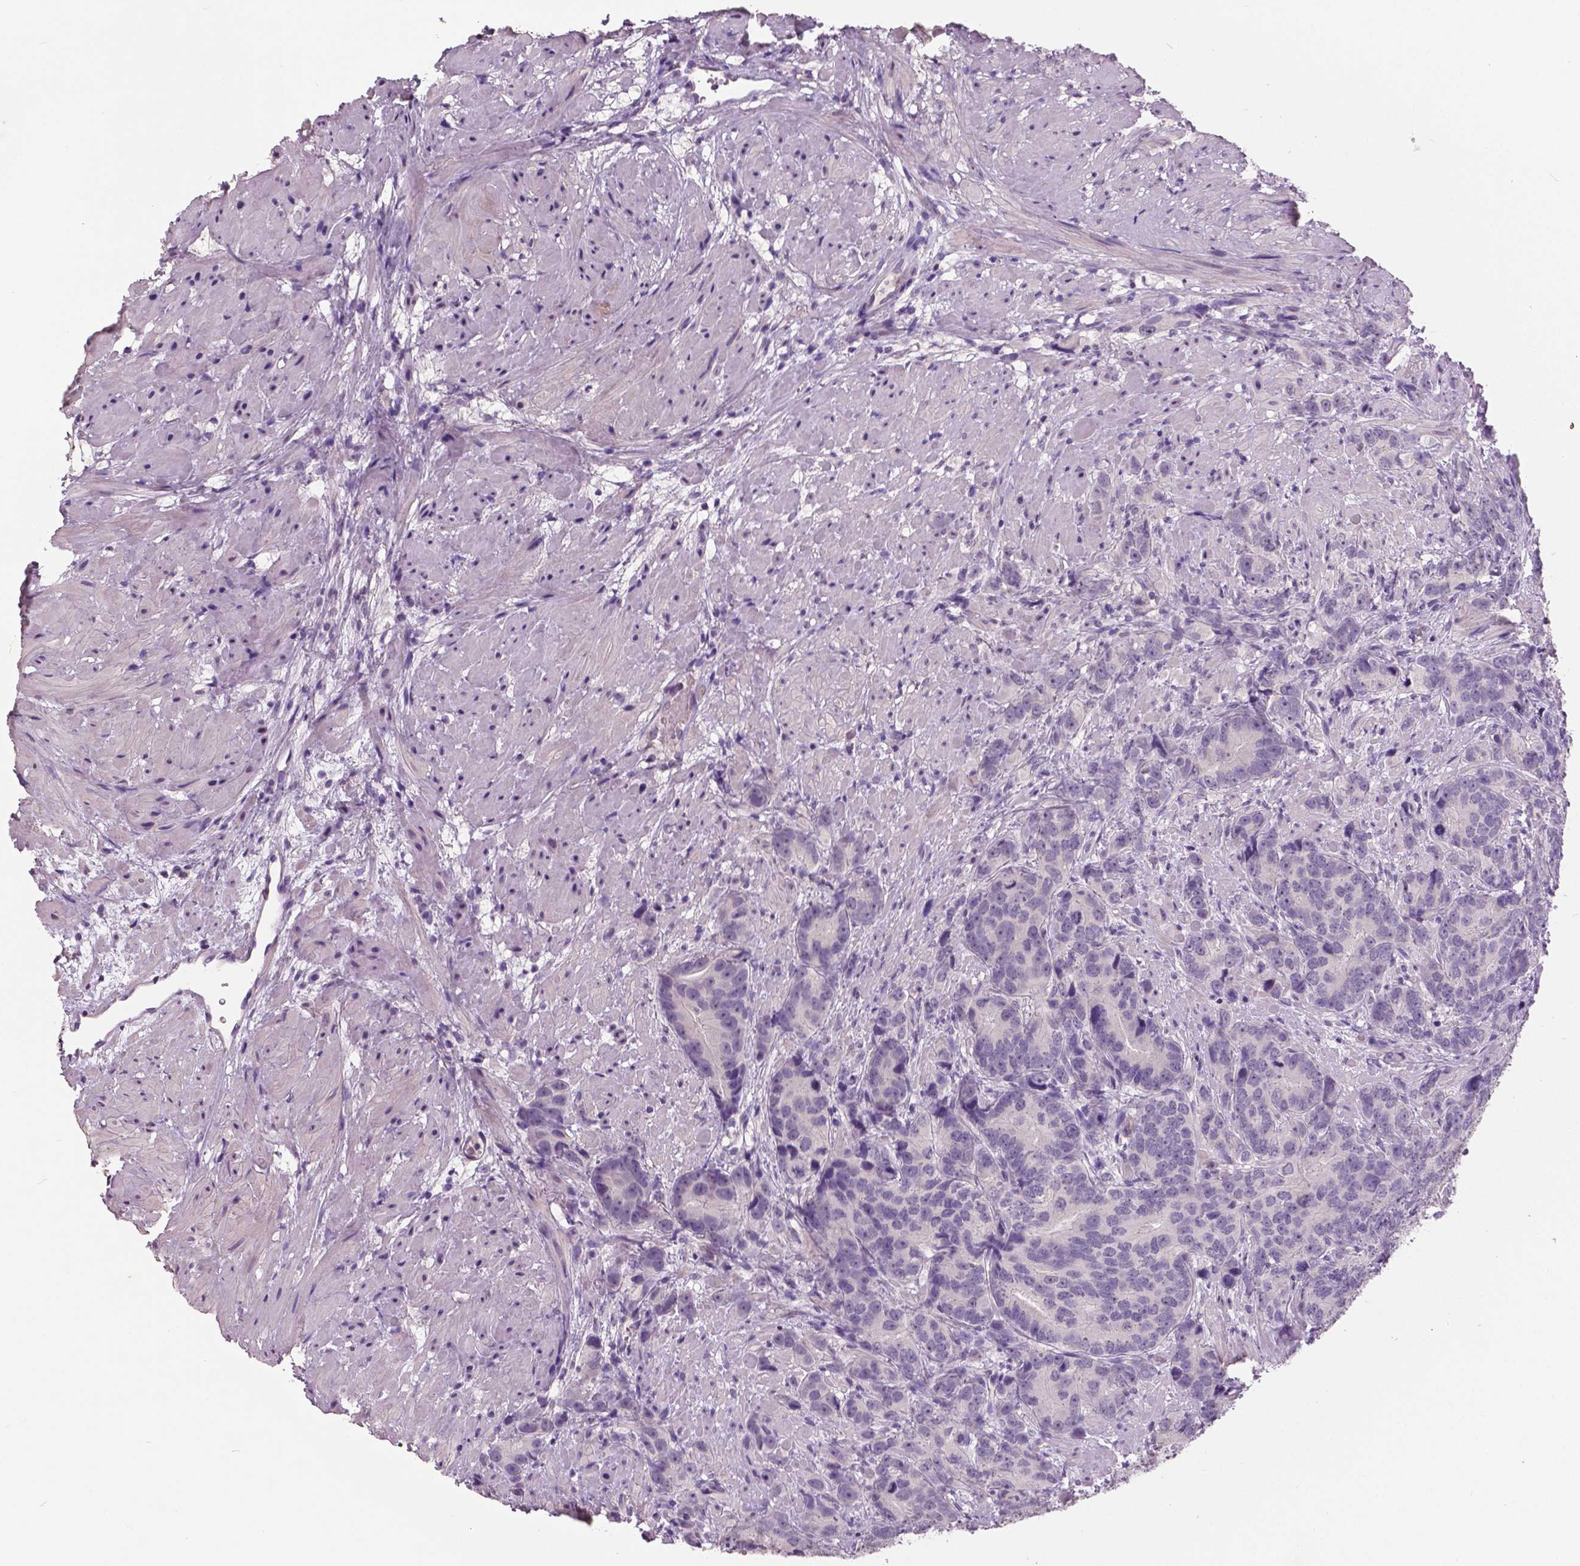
{"staining": {"intensity": "negative", "quantity": "none", "location": "none"}, "tissue": "prostate cancer", "cell_type": "Tumor cells", "image_type": "cancer", "snomed": [{"axis": "morphology", "description": "Adenocarcinoma, High grade"}, {"axis": "topography", "description": "Prostate"}], "caption": "This histopathology image is of prostate high-grade adenocarcinoma stained with IHC to label a protein in brown with the nuclei are counter-stained blue. There is no staining in tumor cells. Brightfield microscopy of IHC stained with DAB (3,3'-diaminobenzidine) (brown) and hematoxylin (blue), captured at high magnification.", "gene": "GRIN2A", "patient": {"sex": "male", "age": 90}}